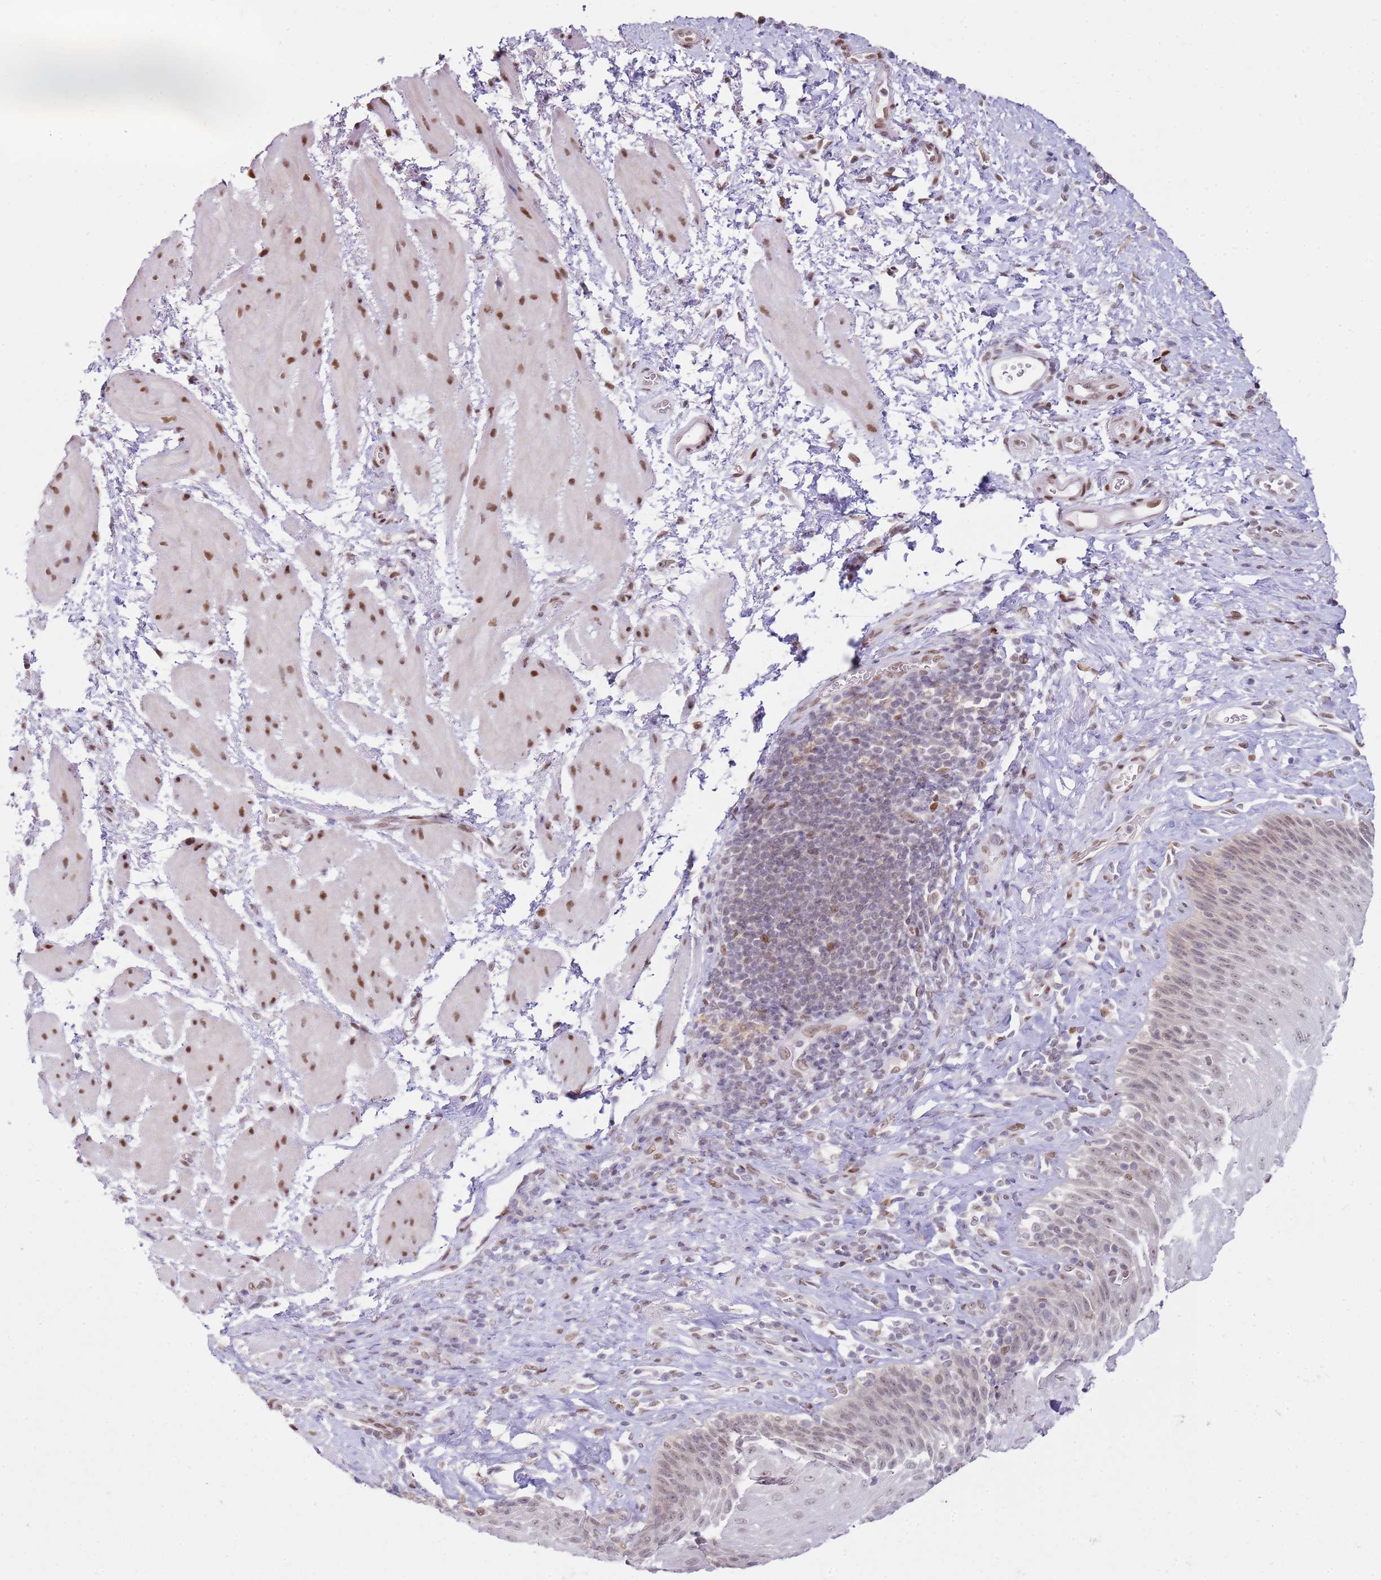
{"staining": {"intensity": "moderate", "quantity": ">75%", "location": "nuclear"}, "tissue": "esophagus", "cell_type": "Squamous epithelial cells", "image_type": "normal", "snomed": [{"axis": "morphology", "description": "Normal tissue, NOS"}, {"axis": "topography", "description": "Esophagus"}], "caption": "Benign esophagus reveals moderate nuclear expression in about >75% of squamous epithelial cells, visualized by immunohistochemistry. (Brightfield microscopy of DAB IHC at high magnification).", "gene": "PHC2", "patient": {"sex": "female", "age": 61}}